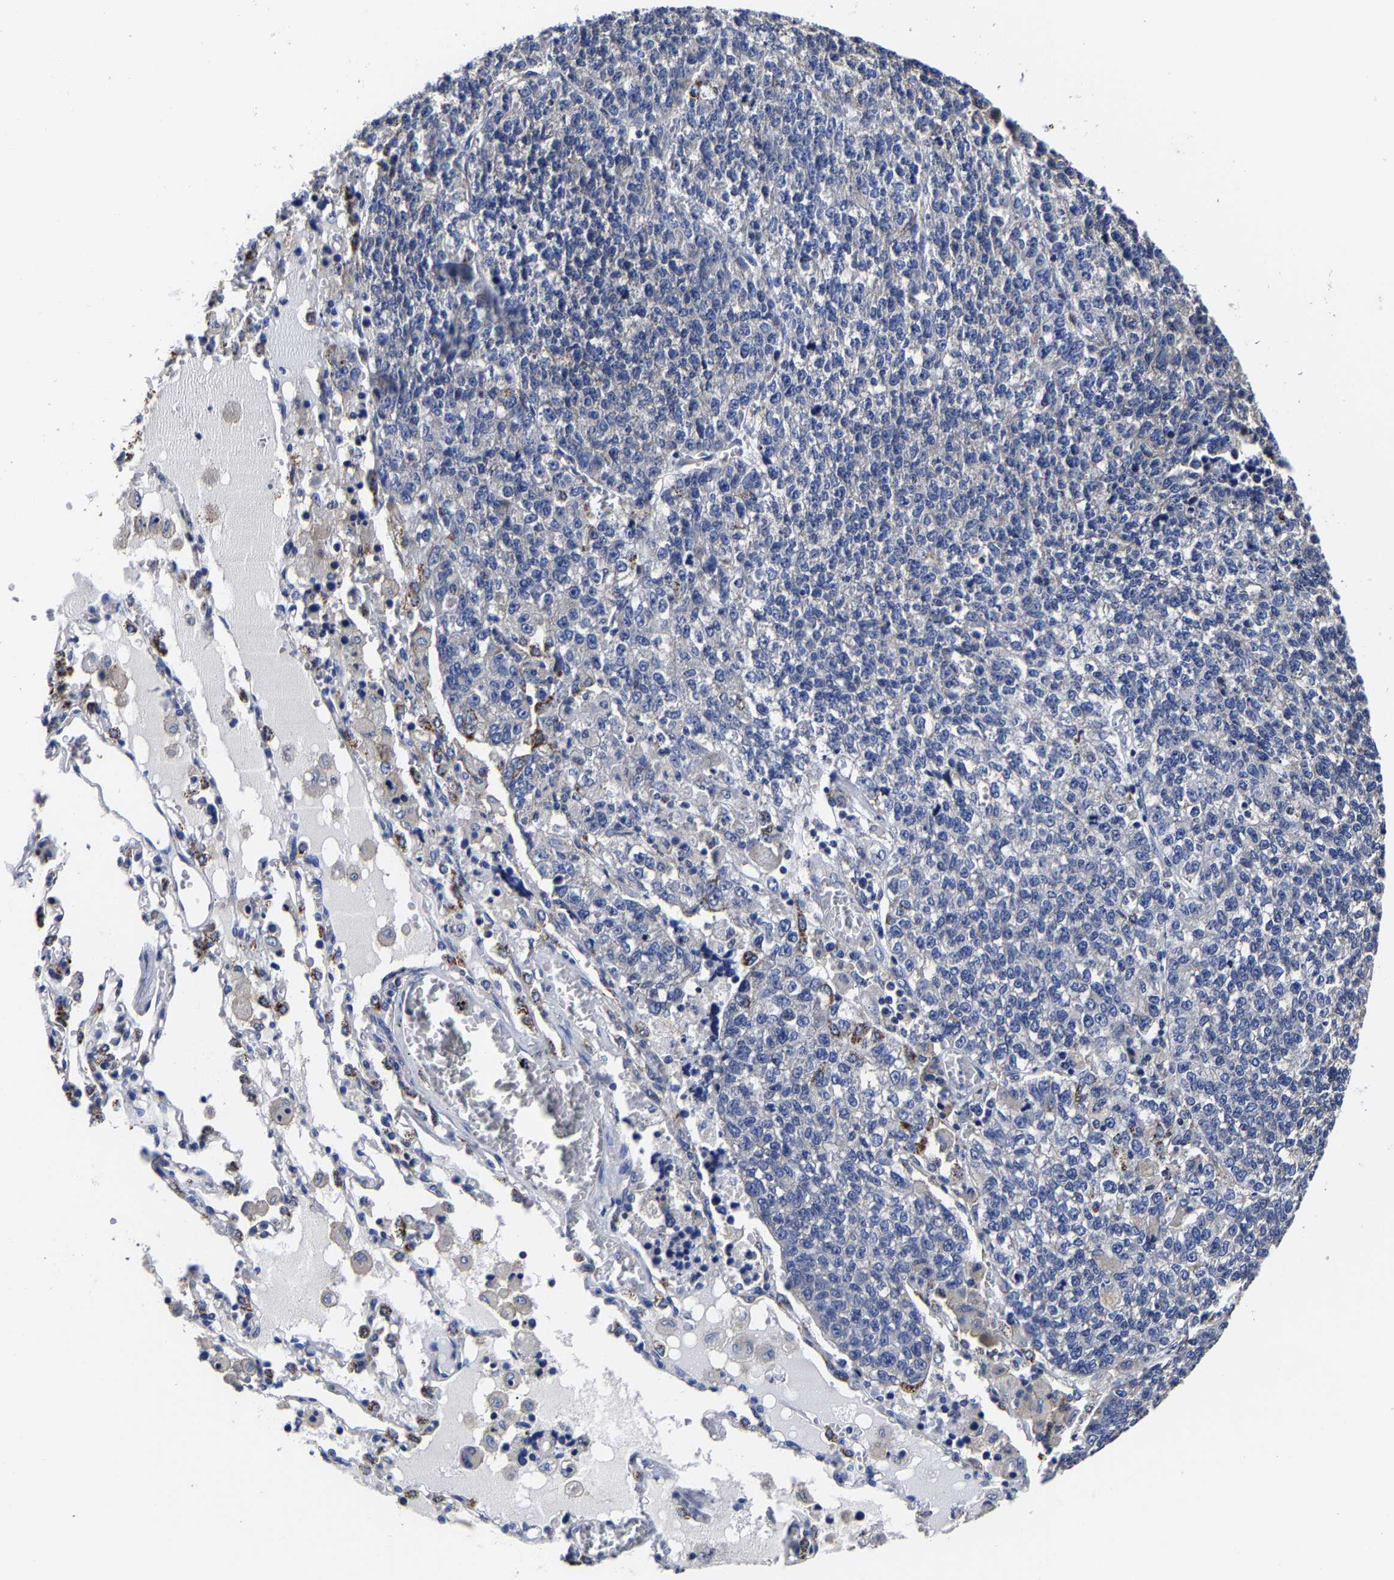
{"staining": {"intensity": "negative", "quantity": "none", "location": "none"}, "tissue": "lung cancer", "cell_type": "Tumor cells", "image_type": "cancer", "snomed": [{"axis": "morphology", "description": "Adenocarcinoma, NOS"}, {"axis": "topography", "description": "Lung"}], "caption": "DAB immunohistochemical staining of human lung cancer (adenocarcinoma) exhibits no significant staining in tumor cells.", "gene": "AASS", "patient": {"sex": "male", "age": 49}}